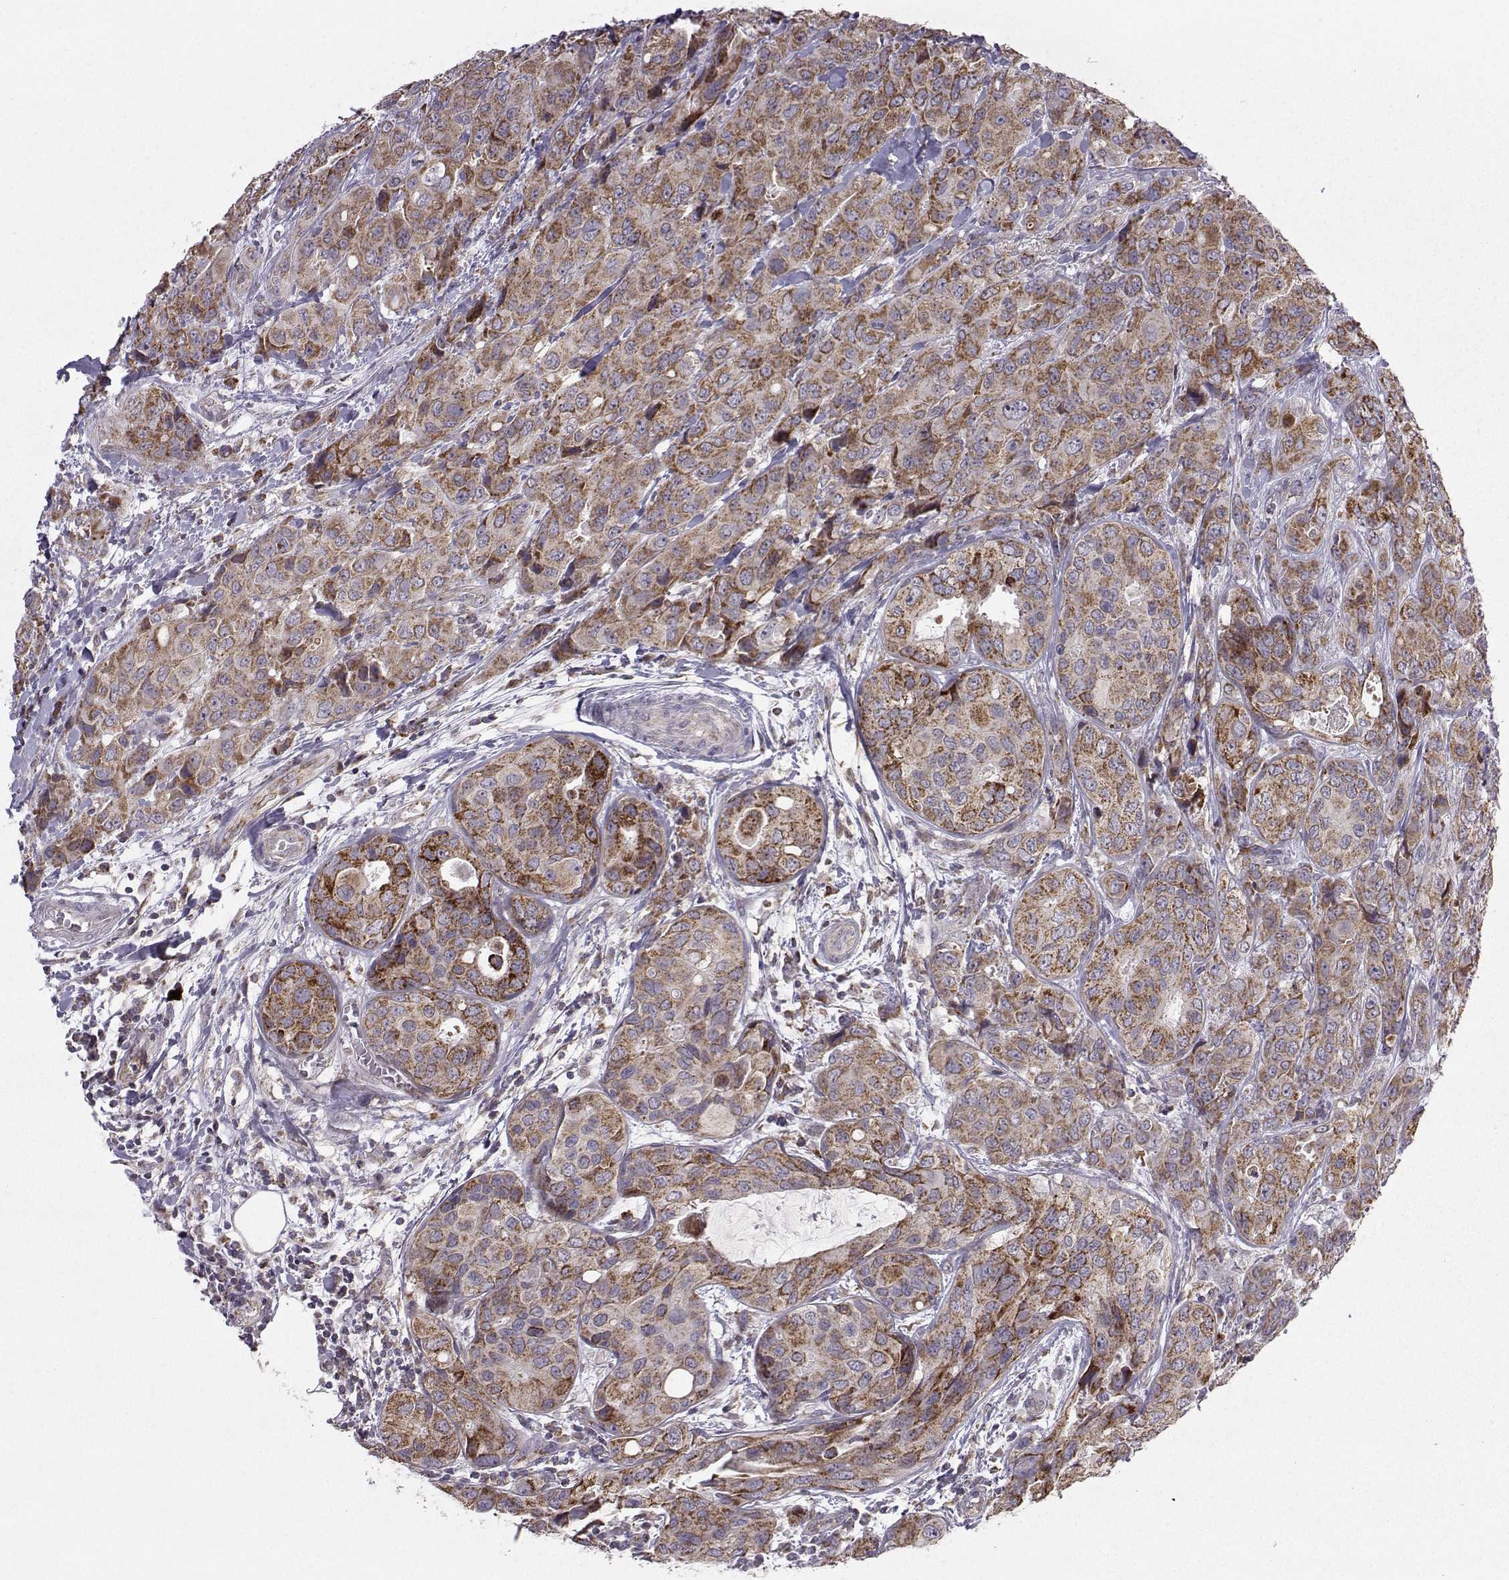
{"staining": {"intensity": "strong", "quantity": ">75%", "location": "cytoplasmic/membranous"}, "tissue": "breast cancer", "cell_type": "Tumor cells", "image_type": "cancer", "snomed": [{"axis": "morphology", "description": "Duct carcinoma"}, {"axis": "topography", "description": "Breast"}], "caption": "DAB immunohistochemical staining of human breast intraductal carcinoma exhibits strong cytoplasmic/membranous protein staining in approximately >75% of tumor cells. (IHC, brightfield microscopy, high magnification).", "gene": "NECAB3", "patient": {"sex": "female", "age": 43}}